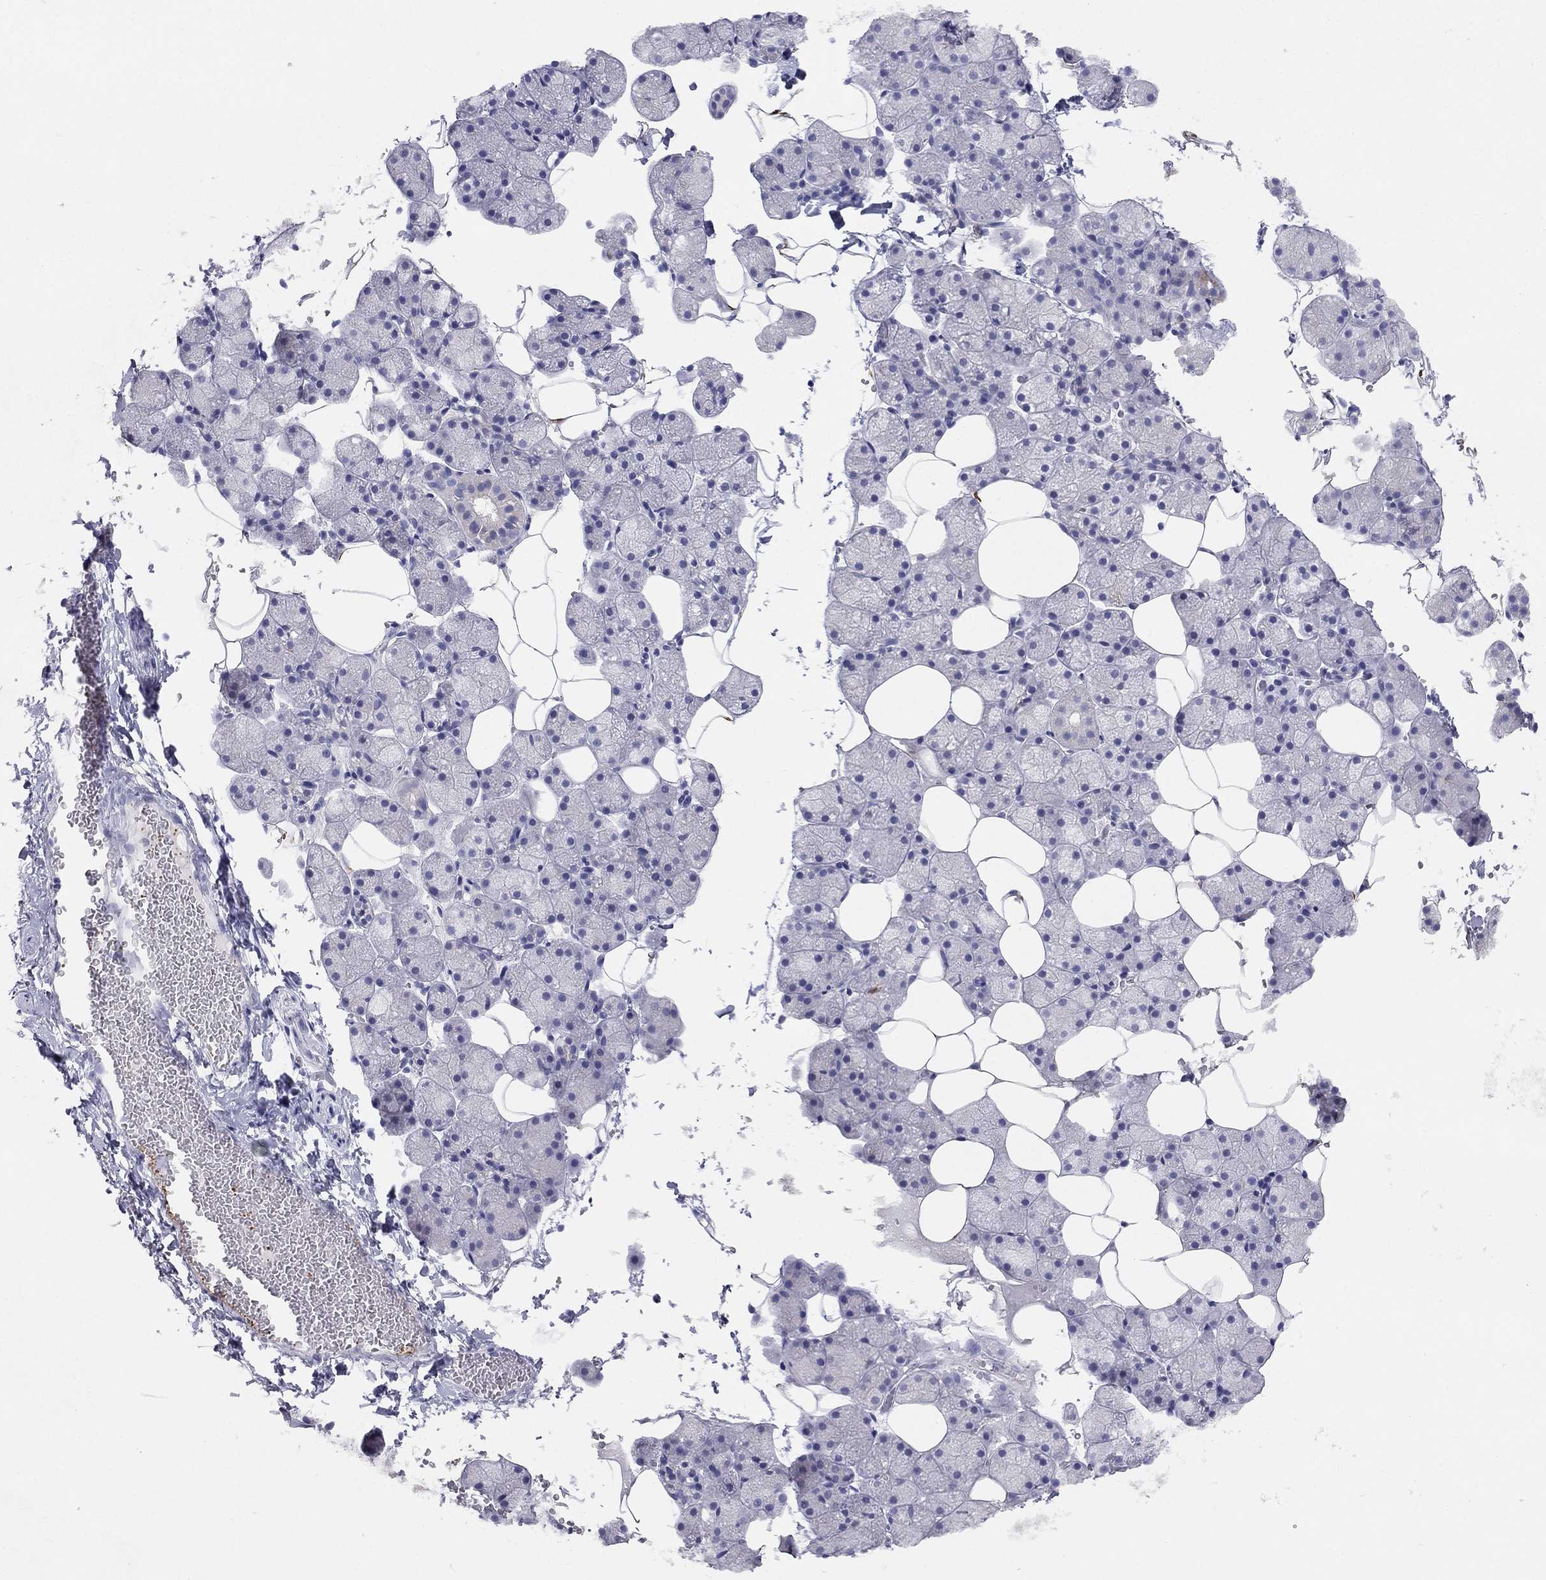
{"staining": {"intensity": "negative", "quantity": "none", "location": "none"}, "tissue": "salivary gland", "cell_type": "Glandular cells", "image_type": "normal", "snomed": [{"axis": "morphology", "description": "Normal tissue, NOS"}, {"axis": "topography", "description": "Salivary gland"}], "caption": "An immunohistochemistry (IHC) photomicrograph of normal salivary gland is shown. There is no staining in glandular cells of salivary gland. Nuclei are stained in blue.", "gene": "MGAT4C", "patient": {"sex": "male", "age": 38}}